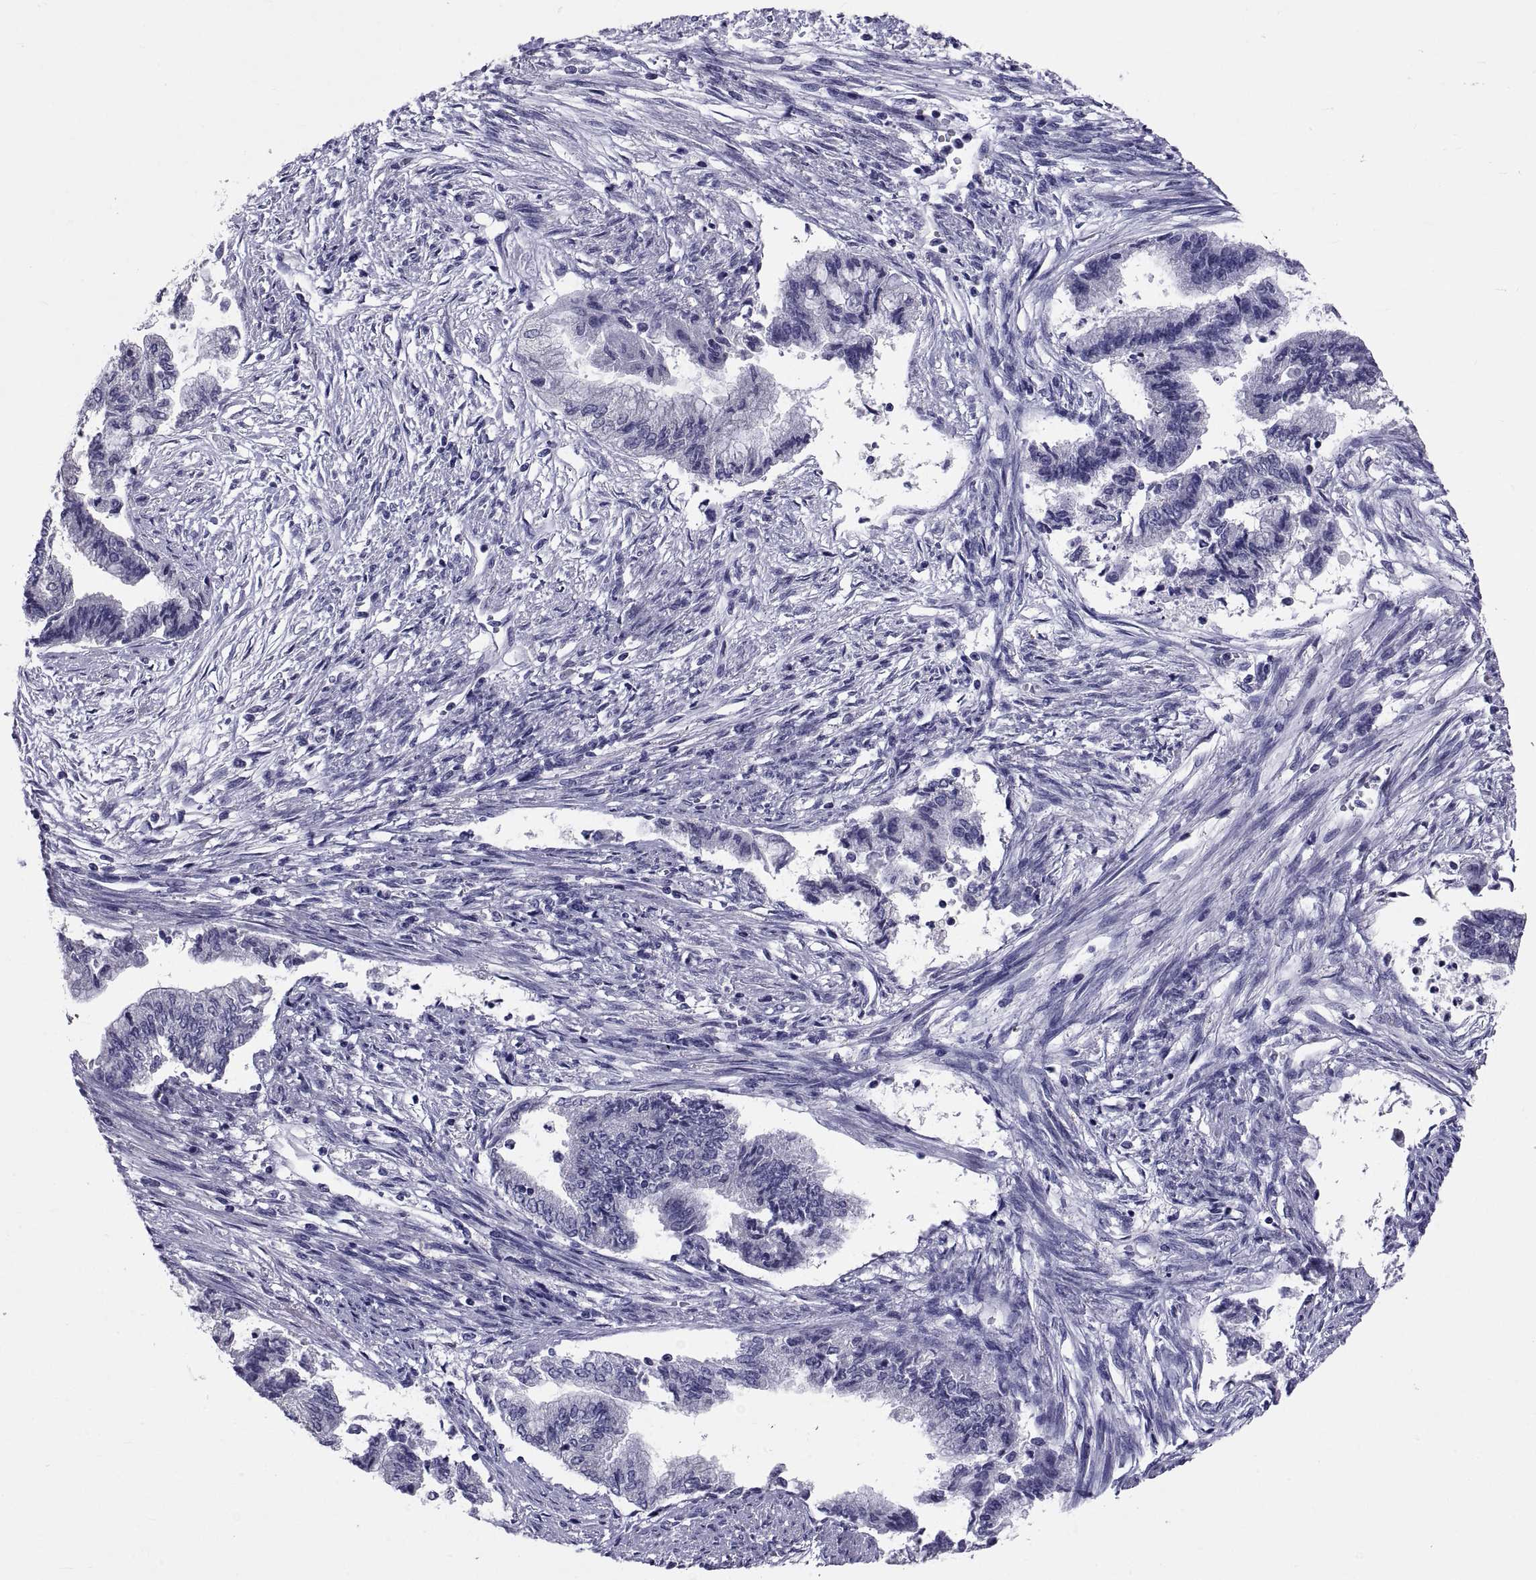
{"staining": {"intensity": "negative", "quantity": "none", "location": "none"}, "tissue": "endometrial cancer", "cell_type": "Tumor cells", "image_type": "cancer", "snomed": [{"axis": "morphology", "description": "Adenocarcinoma, NOS"}, {"axis": "topography", "description": "Endometrium"}], "caption": "Human adenocarcinoma (endometrial) stained for a protein using immunohistochemistry (IHC) shows no expression in tumor cells.", "gene": "TGFBR3L", "patient": {"sex": "female", "age": 65}}